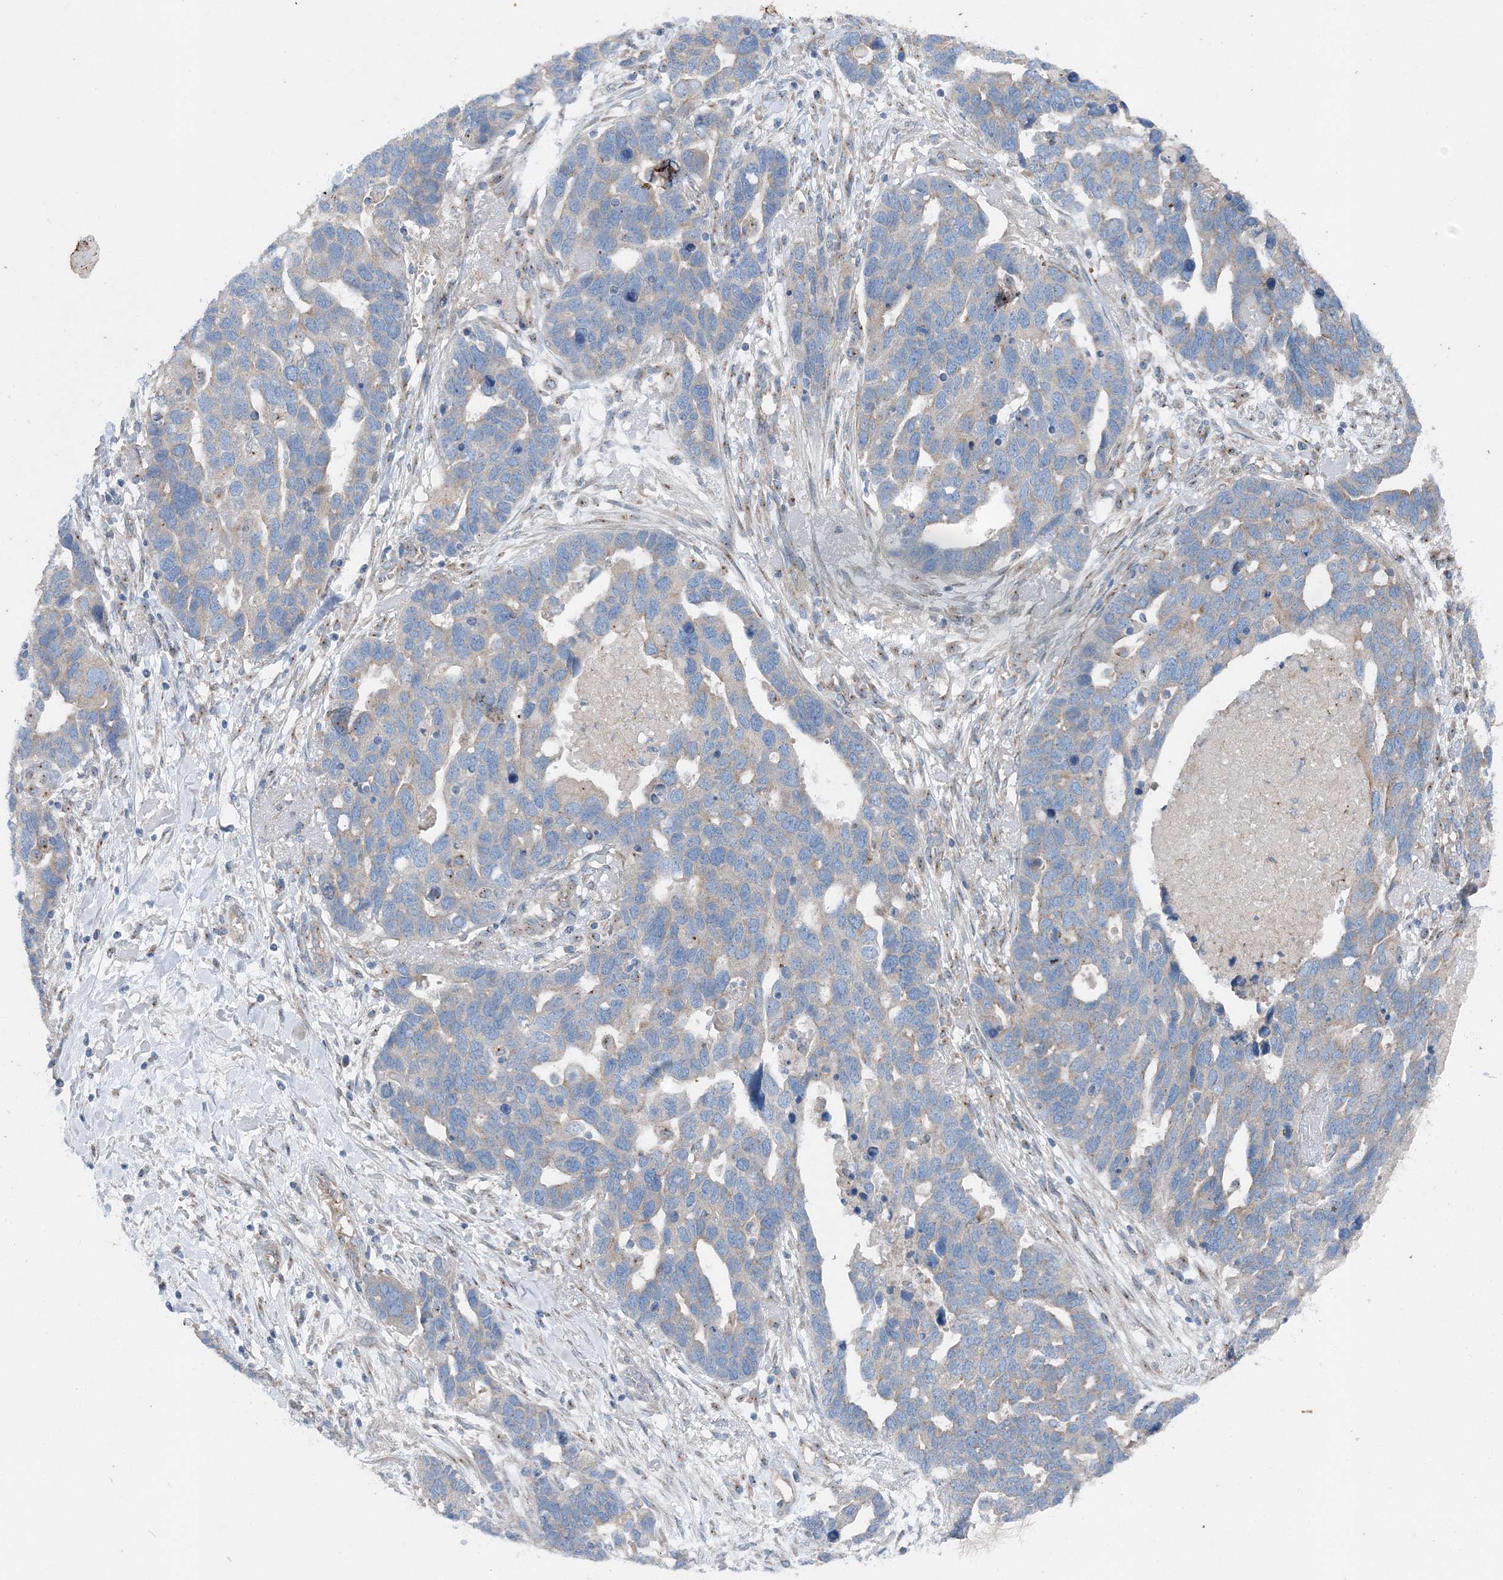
{"staining": {"intensity": "weak", "quantity": "<25%", "location": "cytoplasmic/membranous"}, "tissue": "ovarian cancer", "cell_type": "Tumor cells", "image_type": "cancer", "snomed": [{"axis": "morphology", "description": "Cystadenocarcinoma, serous, NOS"}, {"axis": "topography", "description": "Ovary"}], "caption": "Human ovarian cancer (serous cystadenocarcinoma) stained for a protein using immunohistochemistry (IHC) demonstrates no positivity in tumor cells.", "gene": "MPHOSPH9", "patient": {"sex": "female", "age": 54}}